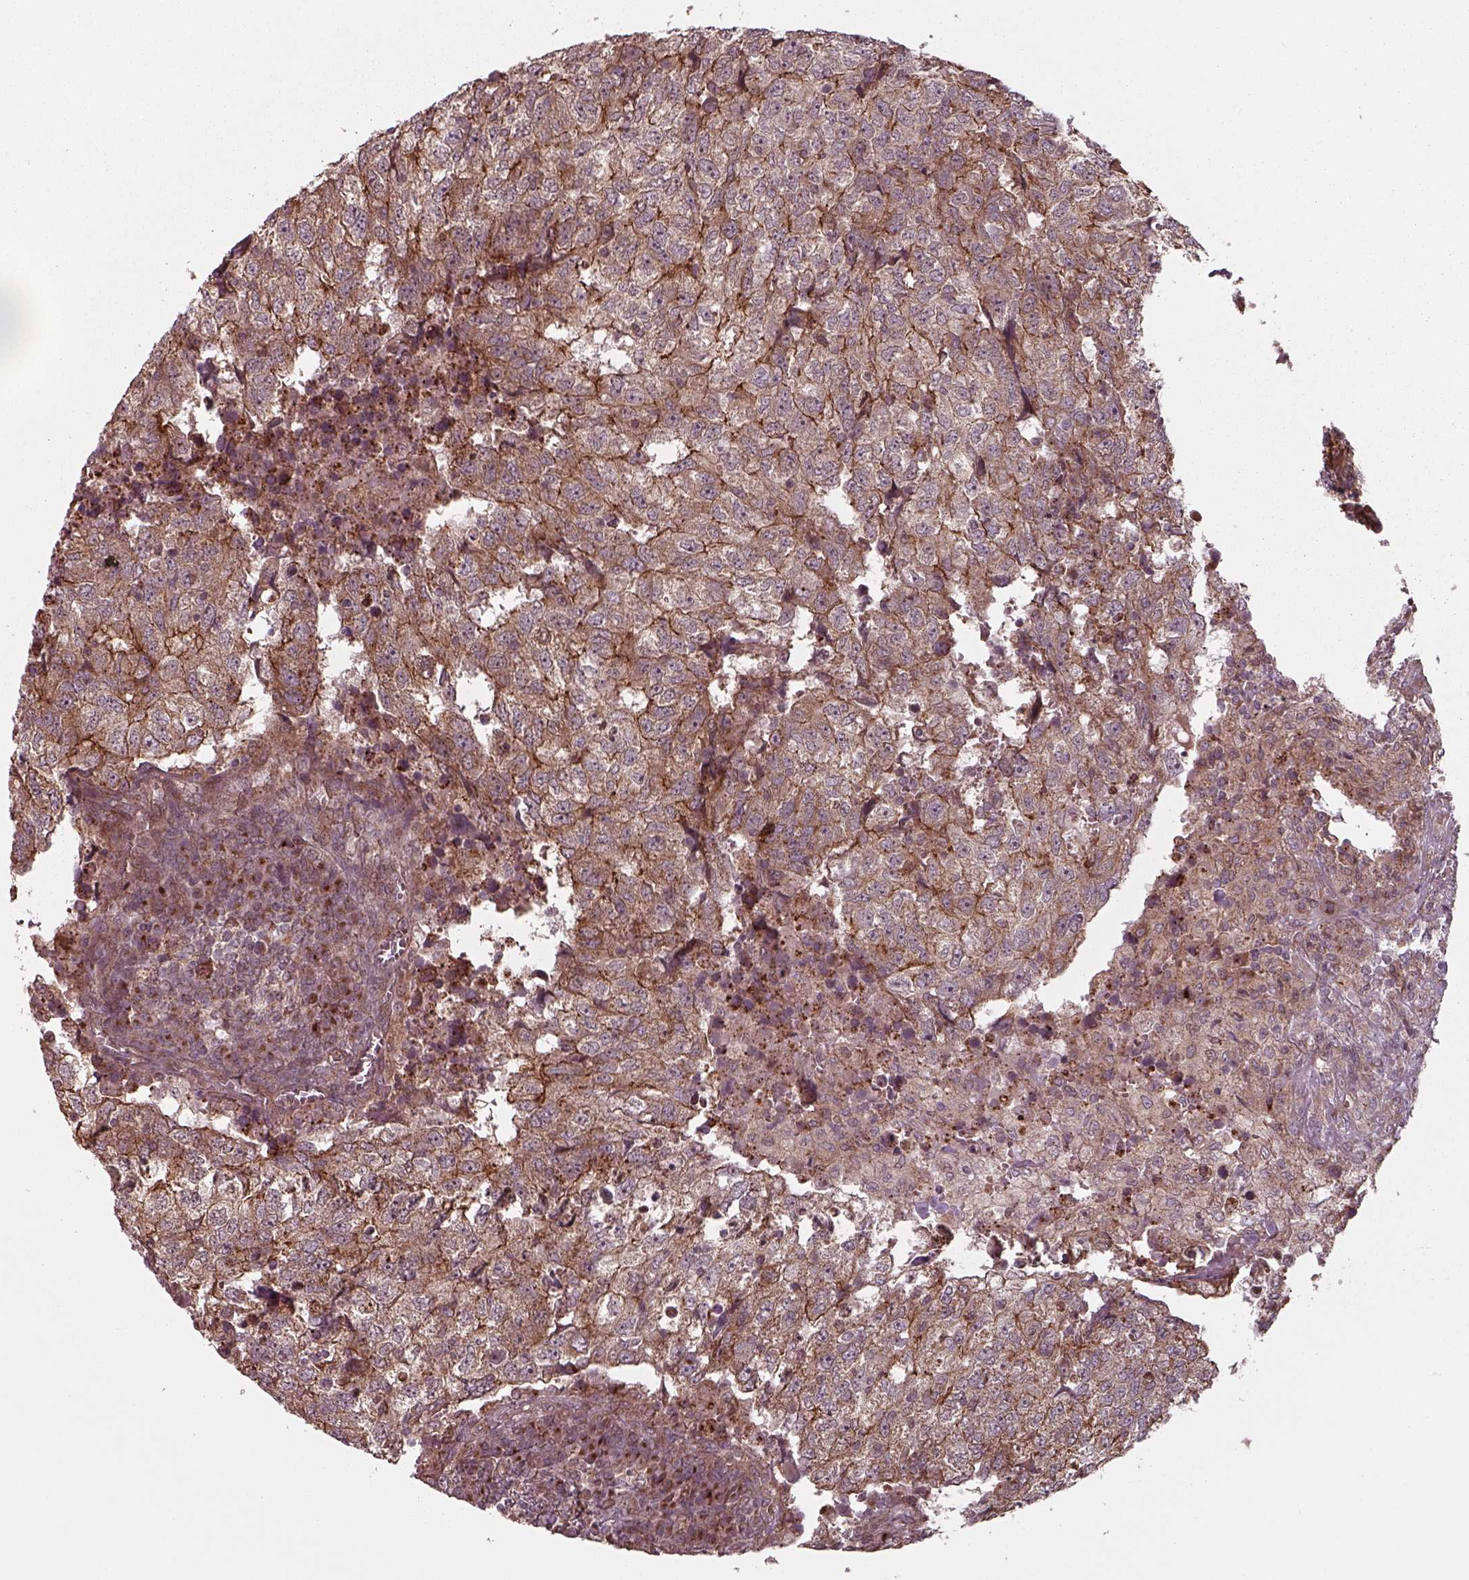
{"staining": {"intensity": "strong", "quantity": ">75%", "location": "cytoplasmic/membranous"}, "tissue": "breast cancer", "cell_type": "Tumor cells", "image_type": "cancer", "snomed": [{"axis": "morphology", "description": "Duct carcinoma"}, {"axis": "topography", "description": "Breast"}], "caption": "Intraductal carcinoma (breast) stained for a protein displays strong cytoplasmic/membranous positivity in tumor cells.", "gene": "CHMP3", "patient": {"sex": "female", "age": 30}}